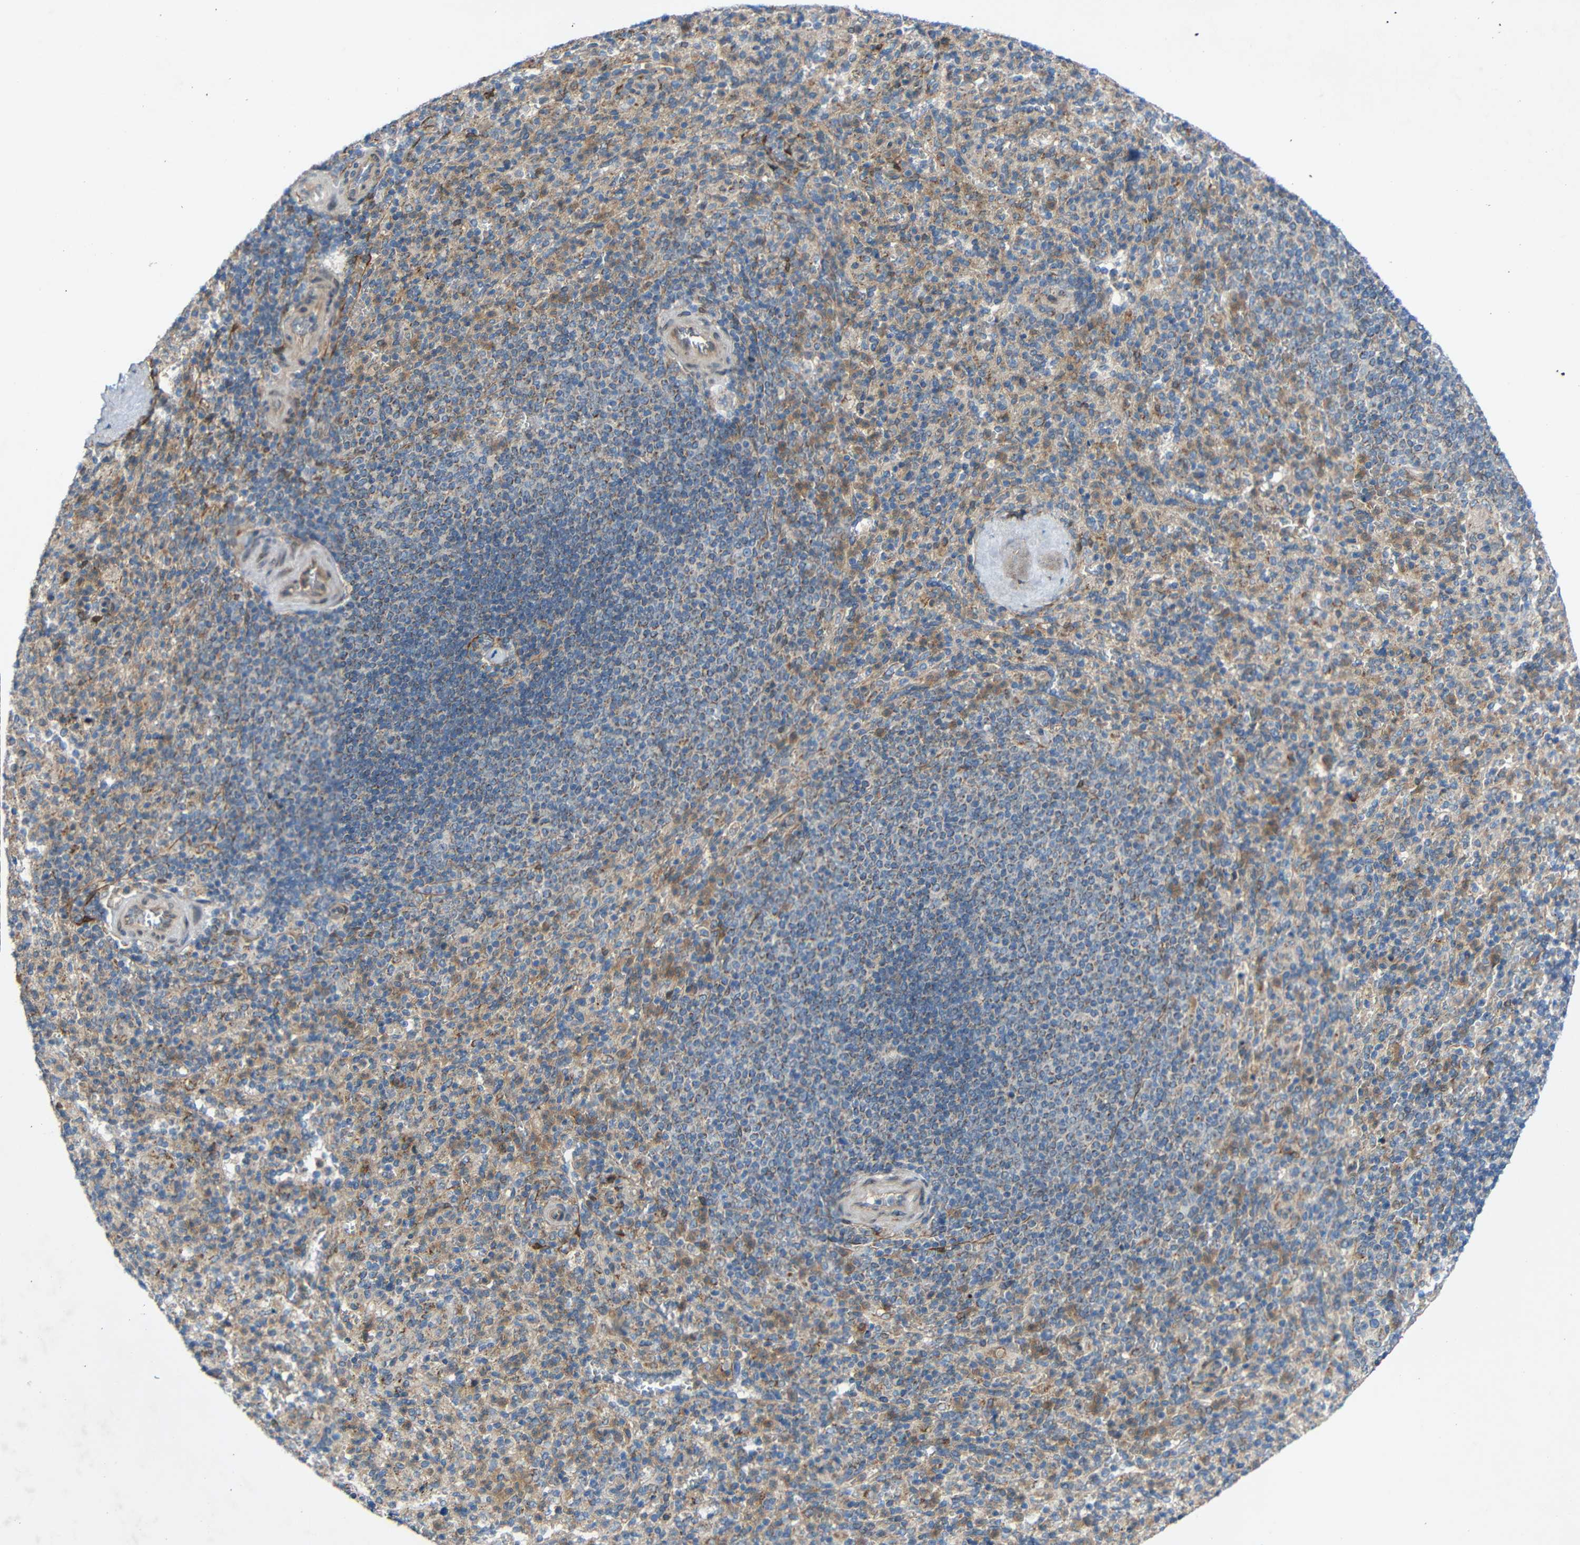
{"staining": {"intensity": "weak", "quantity": ">75%", "location": "cytoplasmic/membranous"}, "tissue": "spleen", "cell_type": "Cells in red pulp", "image_type": "normal", "snomed": [{"axis": "morphology", "description": "Normal tissue, NOS"}, {"axis": "topography", "description": "Spleen"}], "caption": "Immunohistochemical staining of benign spleen reveals weak cytoplasmic/membranous protein positivity in about >75% of cells in red pulp. (Brightfield microscopy of DAB IHC at high magnification).", "gene": "TMEM25", "patient": {"sex": "male", "age": 36}}